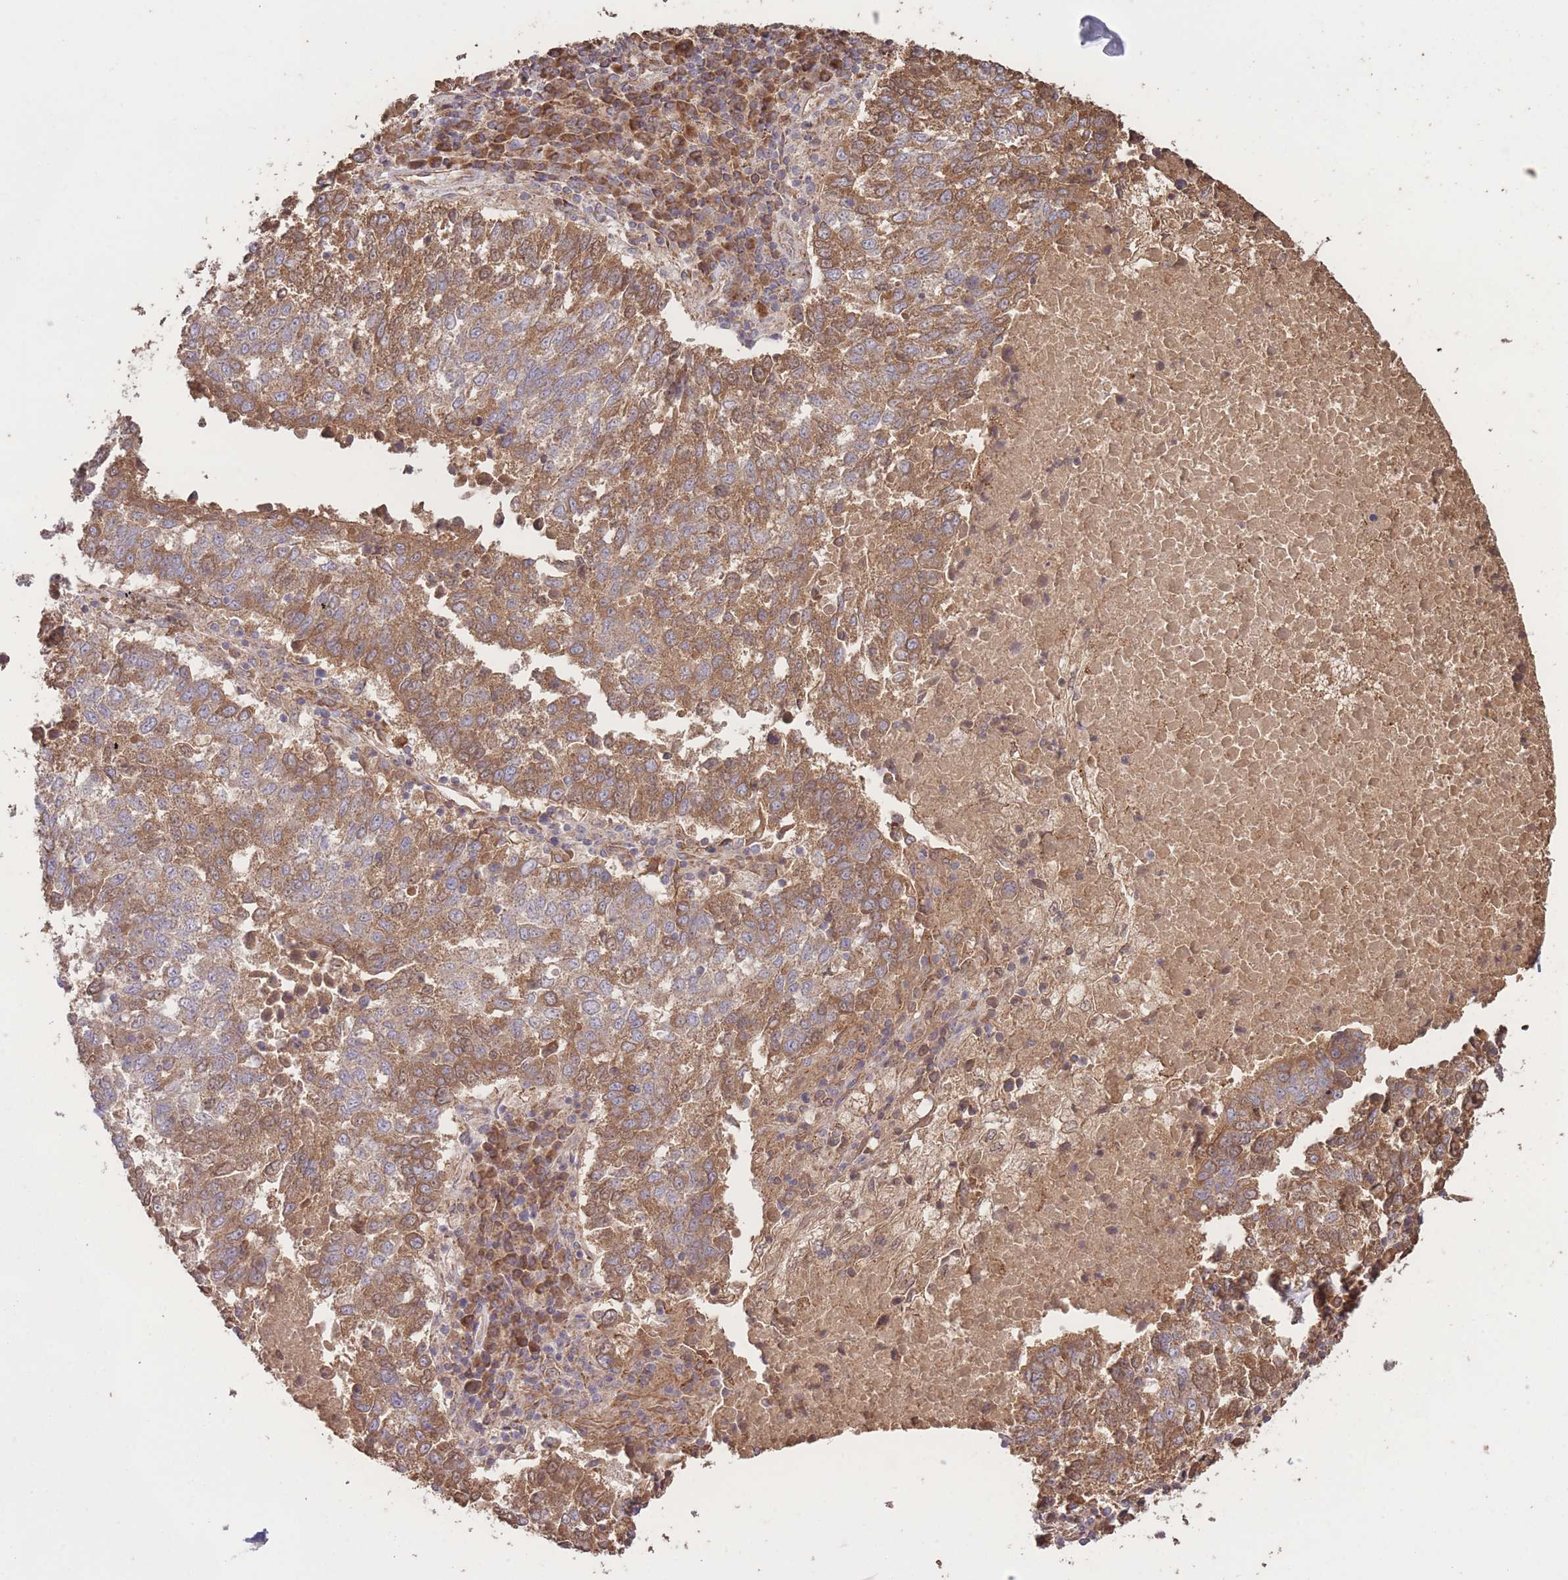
{"staining": {"intensity": "moderate", "quantity": ">75%", "location": "cytoplasmic/membranous"}, "tissue": "lung cancer", "cell_type": "Tumor cells", "image_type": "cancer", "snomed": [{"axis": "morphology", "description": "Squamous cell carcinoma, NOS"}, {"axis": "topography", "description": "Lung"}], "caption": "Moderate cytoplasmic/membranous staining for a protein is seen in approximately >75% of tumor cells of lung cancer using immunohistochemistry (IHC).", "gene": "EEF1AKMT1", "patient": {"sex": "male", "age": 73}}